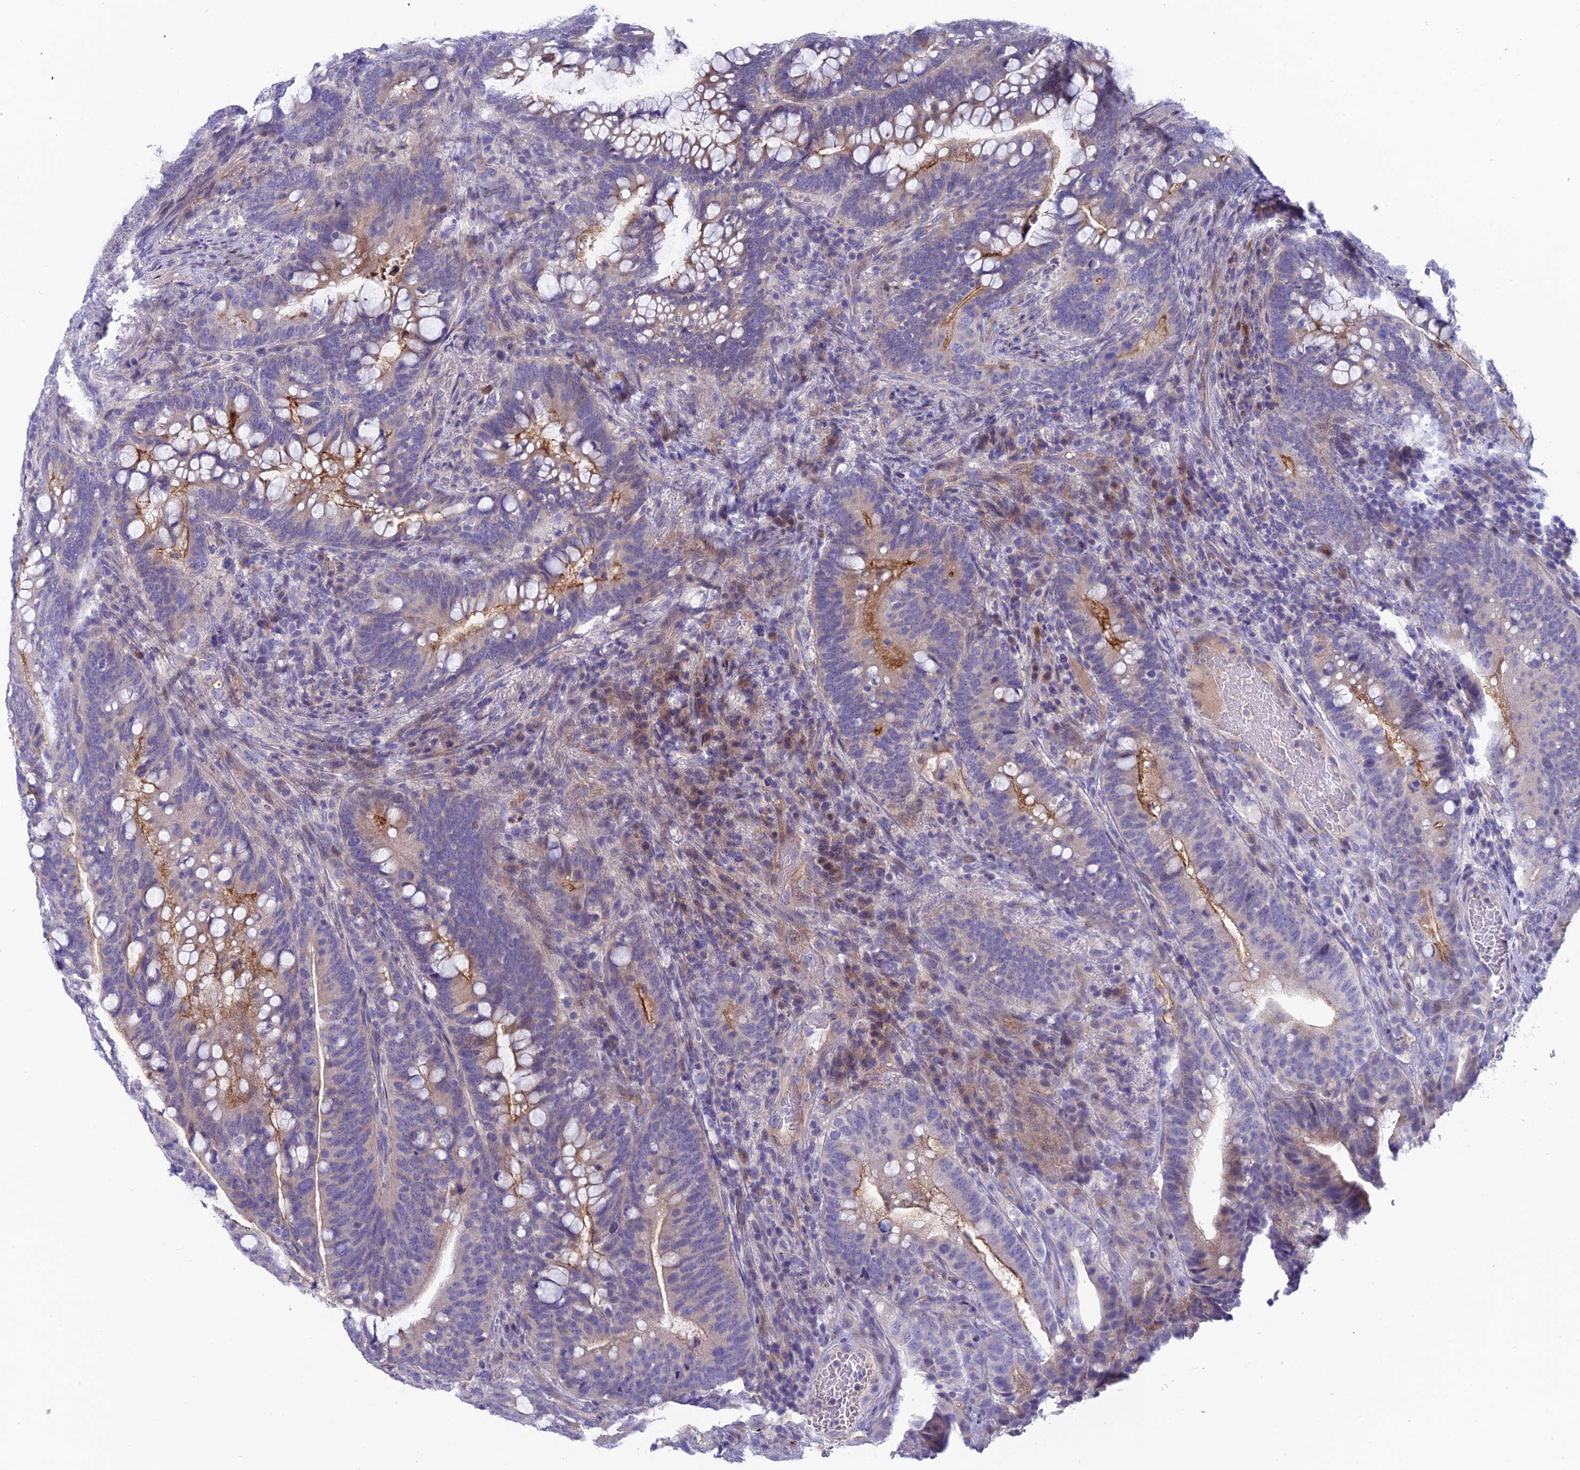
{"staining": {"intensity": "moderate", "quantity": "<25%", "location": "cytoplasmic/membranous"}, "tissue": "colorectal cancer", "cell_type": "Tumor cells", "image_type": "cancer", "snomed": [{"axis": "morphology", "description": "Adenocarcinoma, NOS"}, {"axis": "topography", "description": "Colon"}], "caption": "The immunohistochemical stain shows moderate cytoplasmic/membranous expression in tumor cells of colorectal cancer (adenocarcinoma) tissue.", "gene": "XPO7", "patient": {"sex": "female", "age": 66}}